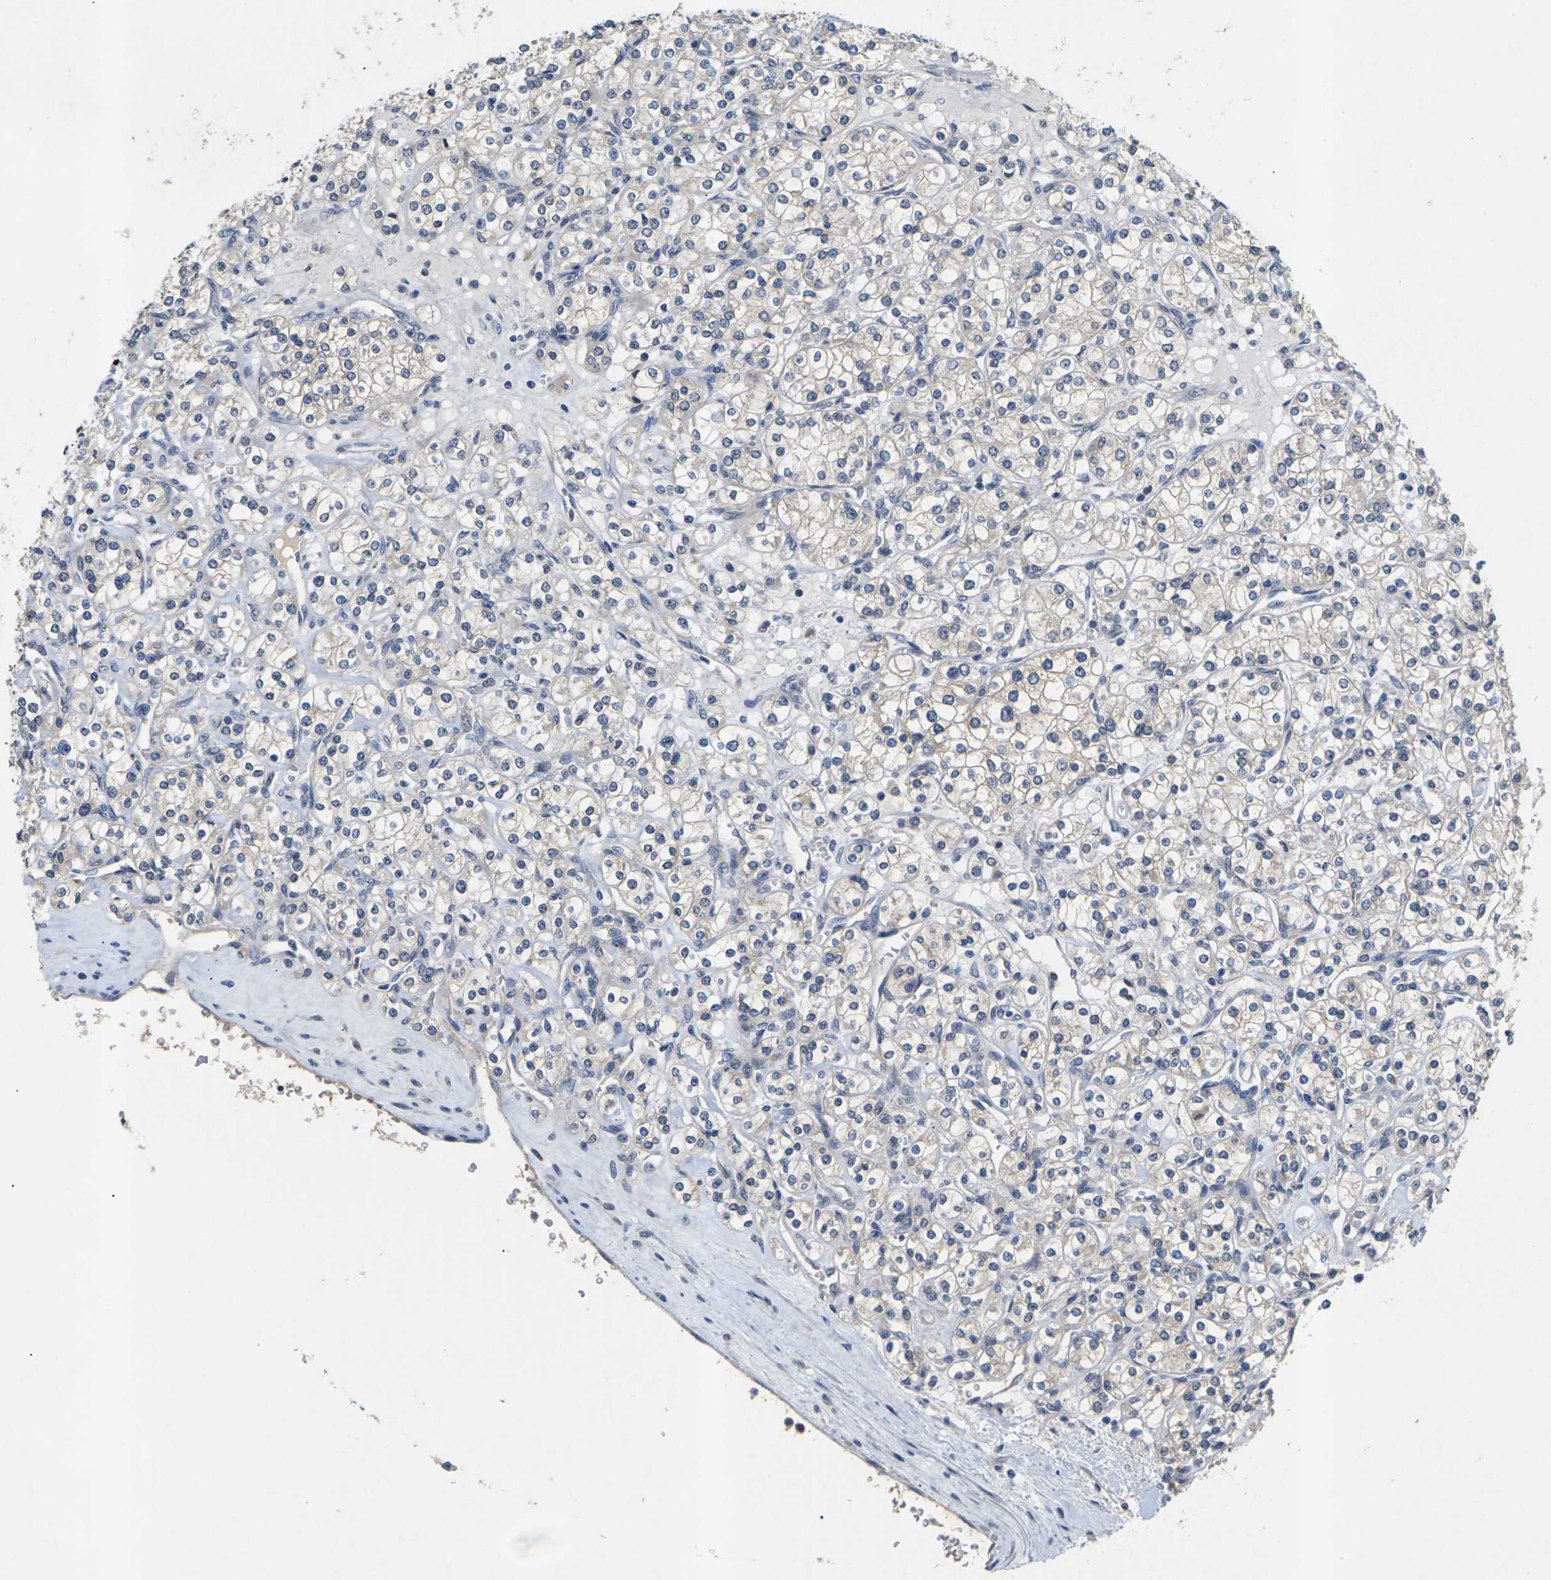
{"staining": {"intensity": "weak", "quantity": "<25%", "location": "cytoplasmic/membranous"}, "tissue": "renal cancer", "cell_type": "Tumor cells", "image_type": "cancer", "snomed": [{"axis": "morphology", "description": "Adenocarcinoma, NOS"}, {"axis": "topography", "description": "Kidney"}], "caption": "DAB immunohistochemical staining of human renal adenocarcinoma reveals no significant staining in tumor cells. Brightfield microscopy of immunohistochemistry stained with DAB (3,3'-diaminobenzidine) (brown) and hematoxylin (blue), captured at high magnification.", "gene": "SLC2A2", "patient": {"sex": "male", "age": 77}}